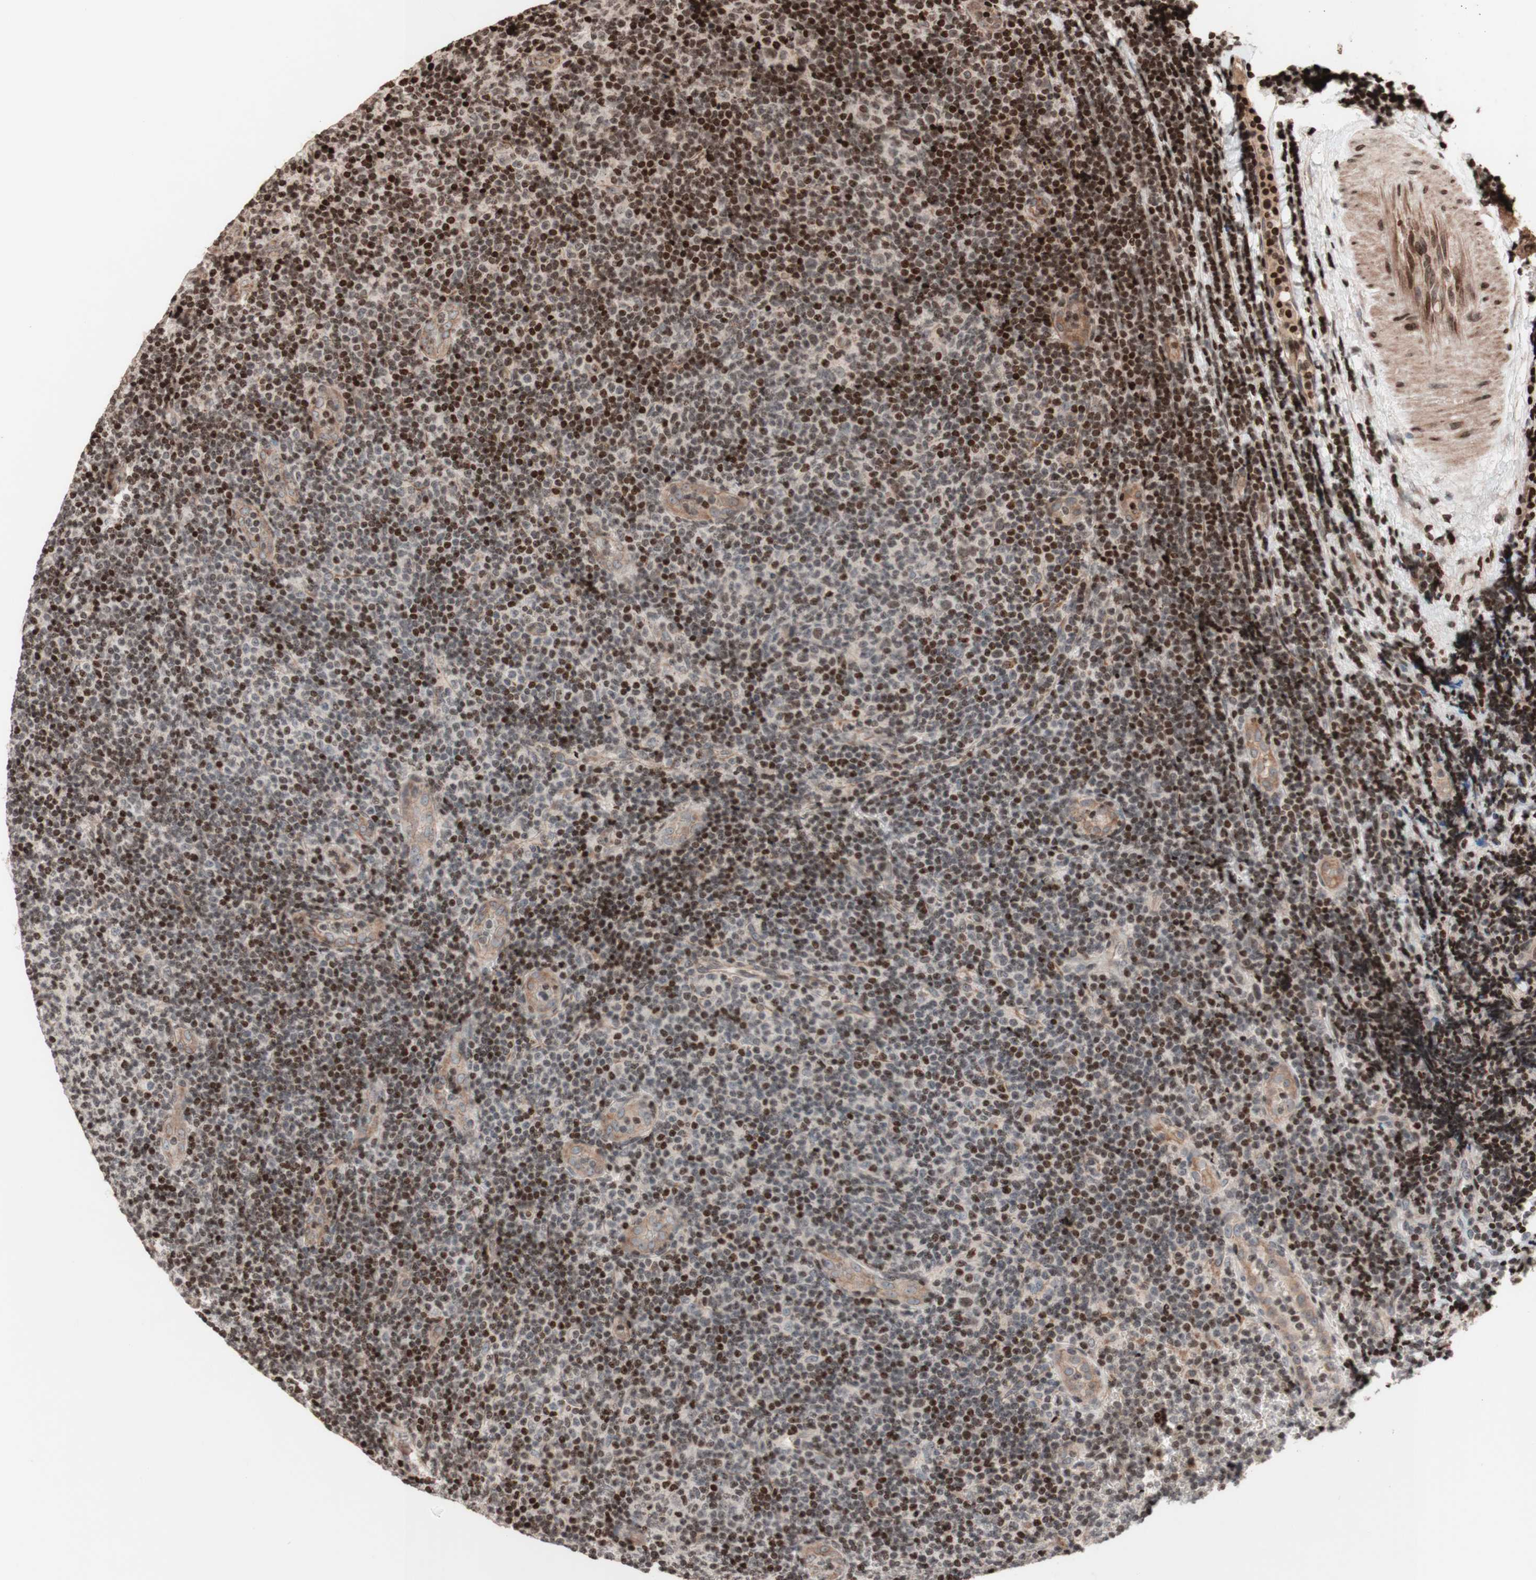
{"staining": {"intensity": "strong", "quantity": "25%-75%", "location": "cytoplasmic/membranous,nuclear"}, "tissue": "lymphoma", "cell_type": "Tumor cells", "image_type": "cancer", "snomed": [{"axis": "morphology", "description": "Malignant lymphoma, non-Hodgkin's type, Low grade"}, {"axis": "topography", "description": "Lymph node"}], "caption": "Lymphoma tissue shows strong cytoplasmic/membranous and nuclear positivity in approximately 25%-75% of tumor cells, visualized by immunohistochemistry.", "gene": "POLA1", "patient": {"sex": "male", "age": 83}}